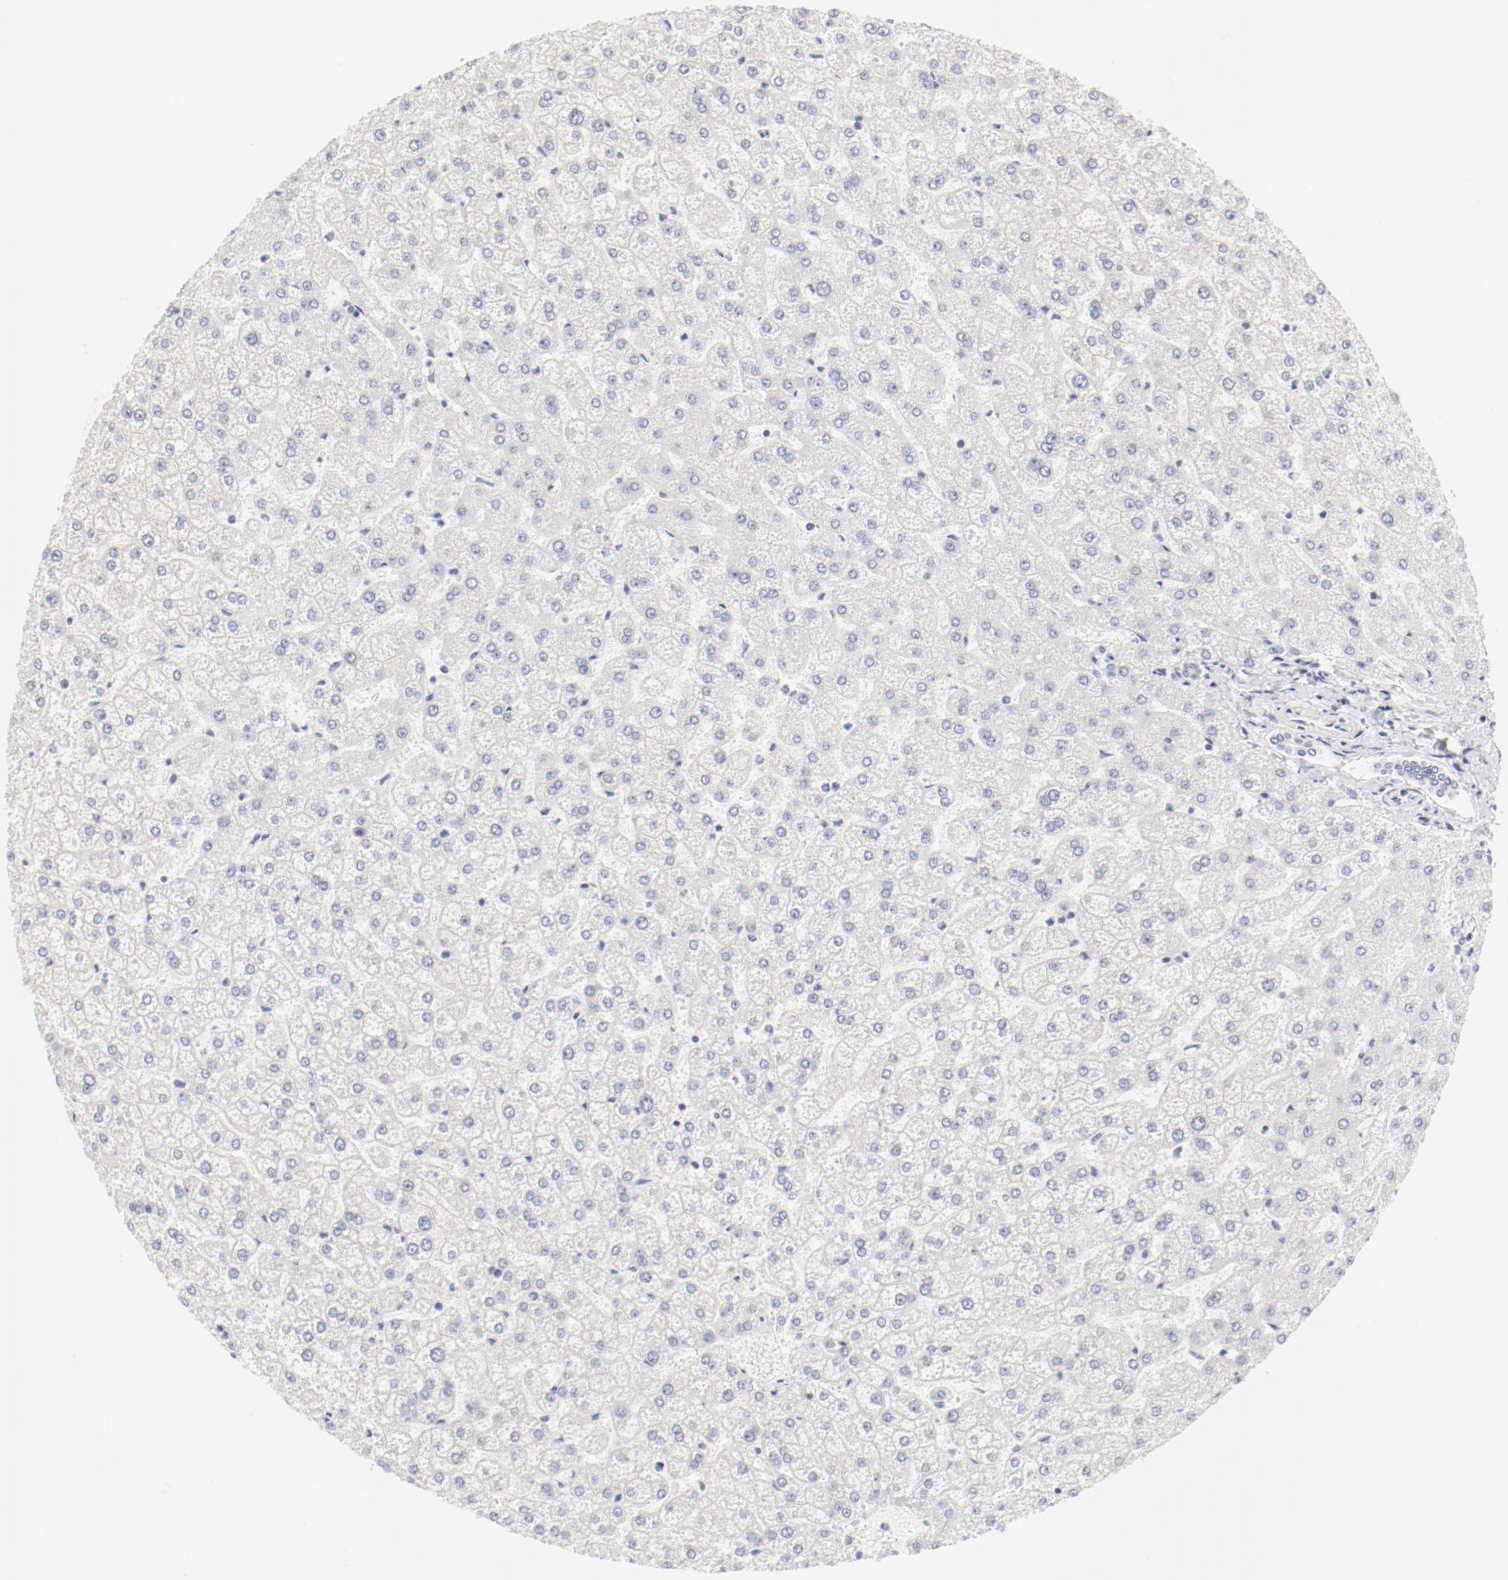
{"staining": {"intensity": "negative", "quantity": "none", "location": "none"}, "tissue": "liver", "cell_type": "Cholangiocytes", "image_type": "normal", "snomed": [{"axis": "morphology", "description": "Normal tissue, NOS"}, {"axis": "topography", "description": "Liver"}], "caption": "High power microscopy histopathology image of an immunohistochemistry photomicrograph of unremarkable liver, revealing no significant staining in cholangiocytes. (DAB IHC with hematoxylin counter stain).", "gene": "LAX1", "patient": {"sex": "female", "age": 32}}